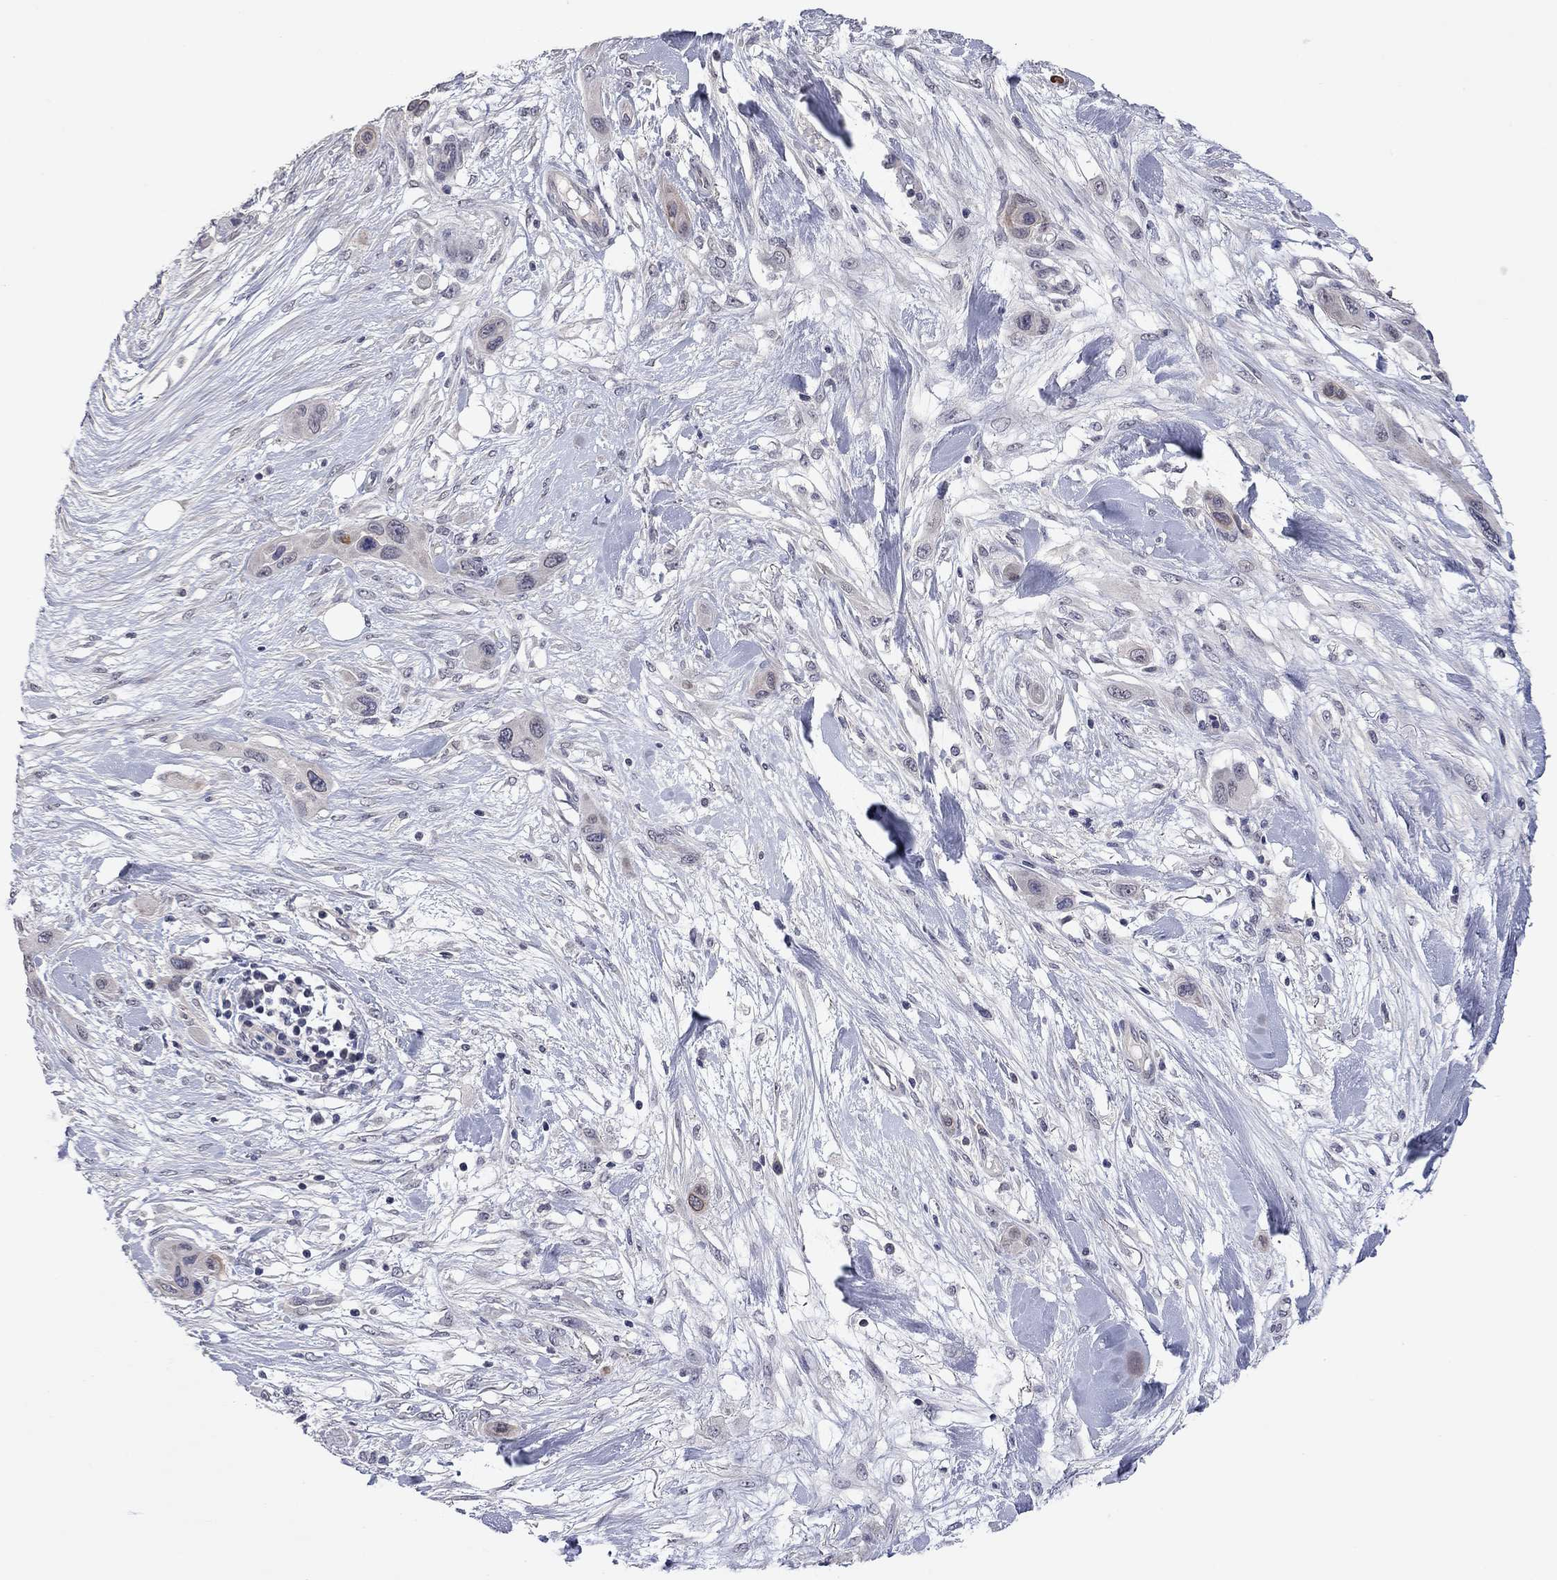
{"staining": {"intensity": "negative", "quantity": "none", "location": "none"}, "tissue": "skin cancer", "cell_type": "Tumor cells", "image_type": "cancer", "snomed": [{"axis": "morphology", "description": "Squamous cell carcinoma, NOS"}, {"axis": "topography", "description": "Skin"}], "caption": "High magnification brightfield microscopy of squamous cell carcinoma (skin) stained with DAB (brown) and counterstained with hematoxylin (blue): tumor cells show no significant positivity.", "gene": "FABP12", "patient": {"sex": "male", "age": 79}}